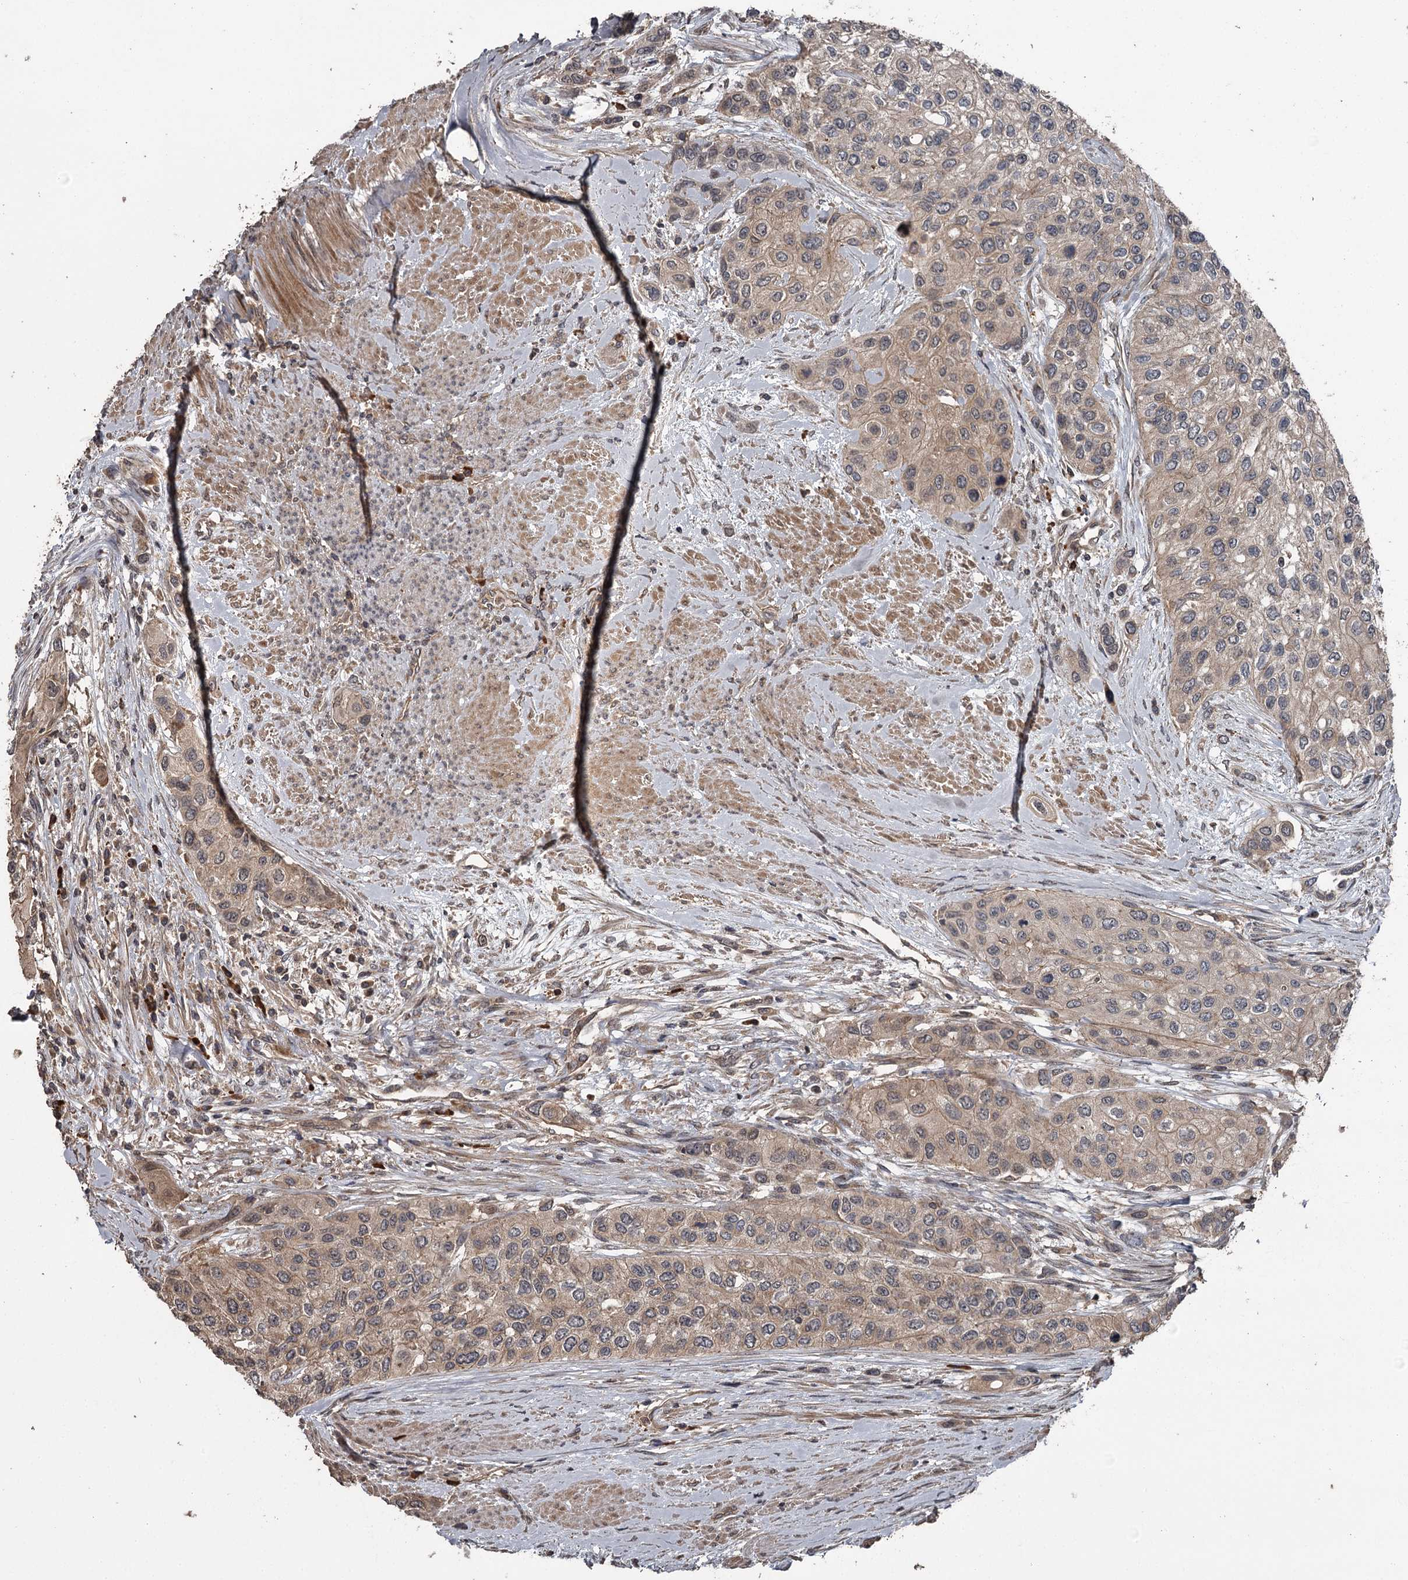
{"staining": {"intensity": "weak", "quantity": ">75%", "location": "cytoplasmic/membranous"}, "tissue": "urothelial cancer", "cell_type": "Tumor cells", "image_type": "cancer", "snomed": [{"axis": "morphology", "description": "Normal tissue, NOS"}, {"axis": "morphology", "description": "Urothelial carcinoma, High grade"}, {"axis": "topography", "description": "Vascular tissue"}, {"axis": "topography", "description": "Urinary bladder"}], "caption": "The micrograph exhibits a brown stain indicating the presence of a protein in the cytoplasmic/membranous of tumor cells in urothelial cancer. (brown staining indicates protein expression, while blue staining denotes nuclei).", "gene": "RAB21", "patient": {"sex": "female", "age": 56}}